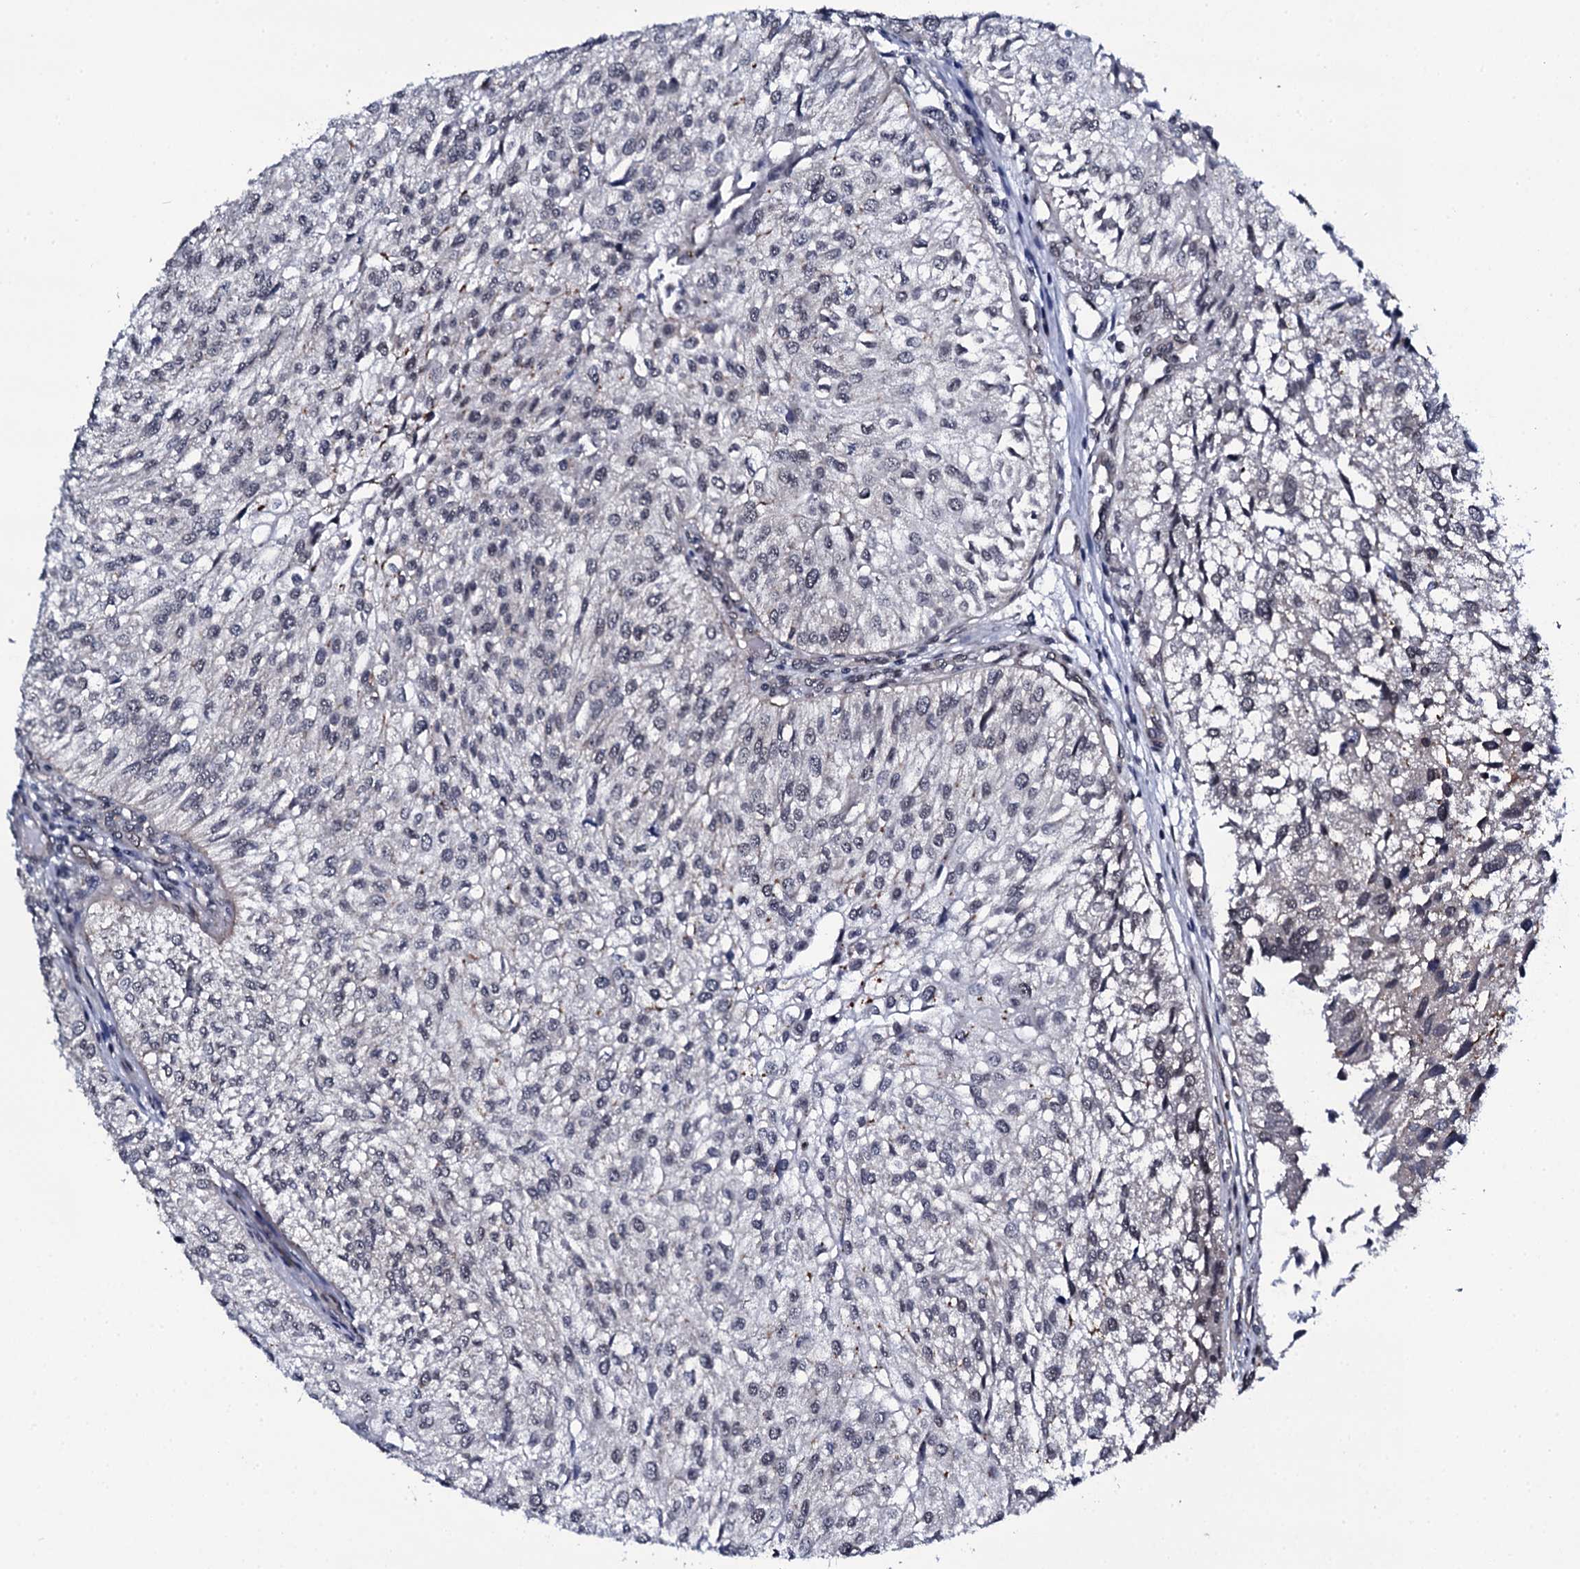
{"staining": {"intensity": "negative", "quantity": "none", "location": "none"}, "tissue": "urothelial cancer", "cell_type": "Tumor cells", "image_type": "cancer", "snomed": [{"axis": "morphology", "description": "Urothelial carcinoma, Low grade"}, {"axis": "topography", "description": "Urinary bladder"}], "caption": "IHC of urothelial cancer shows no expression in tumor cells.", "gene": "CWC15", "patient": {"sex": "female", "age": 89}}